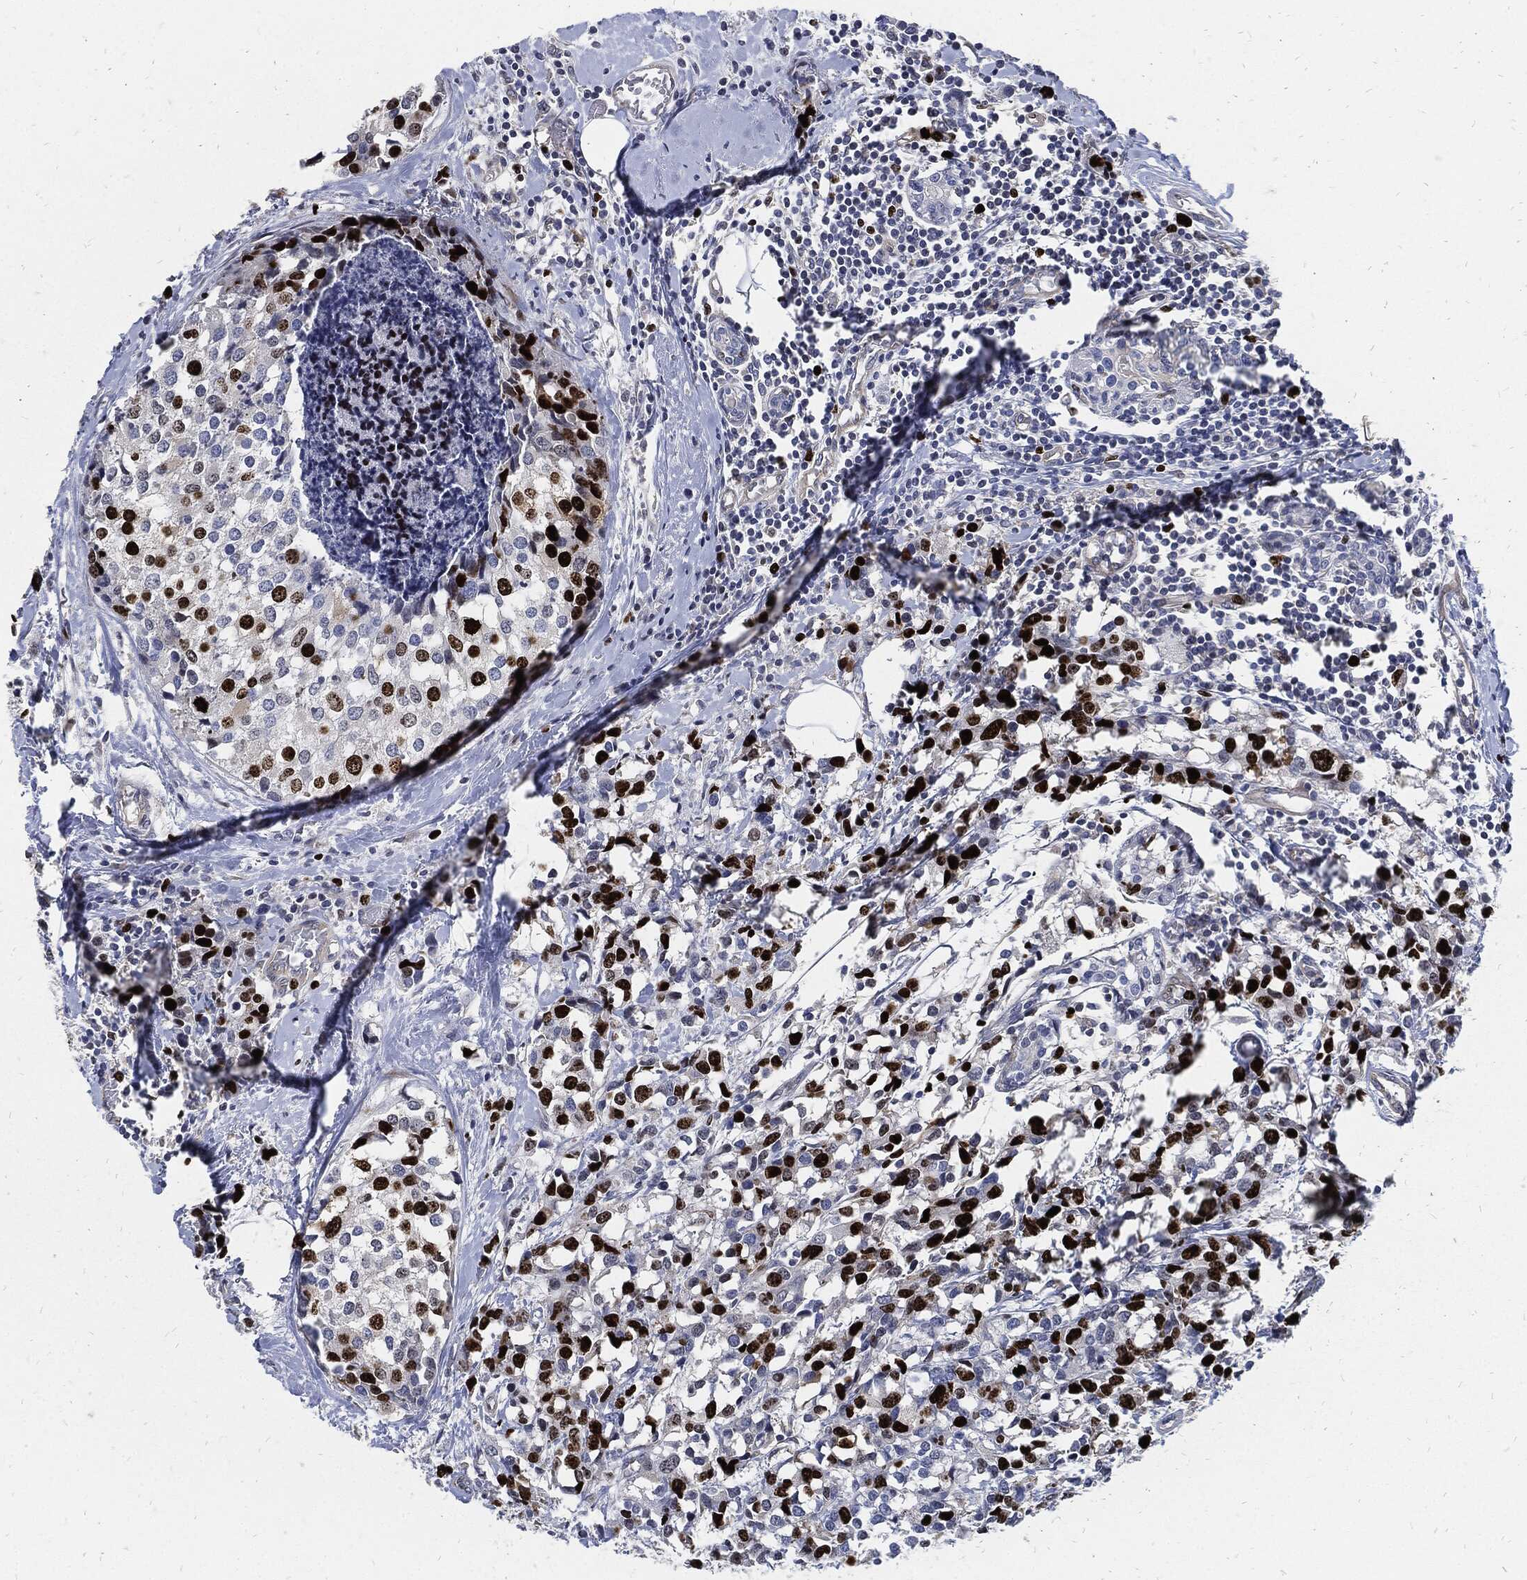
{"staining": {"intensity": "strong", "quantity": "25%-75%", "location": "nuclear"}, "tissue": "breast cancer", "cell_type": "Tumor cells", "image_type": "cancer", "snomed": [{"axis": "morphology", "description": "Lobular carcinoma"}, {"axis": "topography", "description": "Breast"}], "caption": "A high-resolution image shows immunohistochemistry (IHC) staining of breast cancer, which exhibits strong nuclear positivity in about 25%-75% of tumor cells.", "gene": "MKI67", "patient": {"sex": "female", "age": 59}}